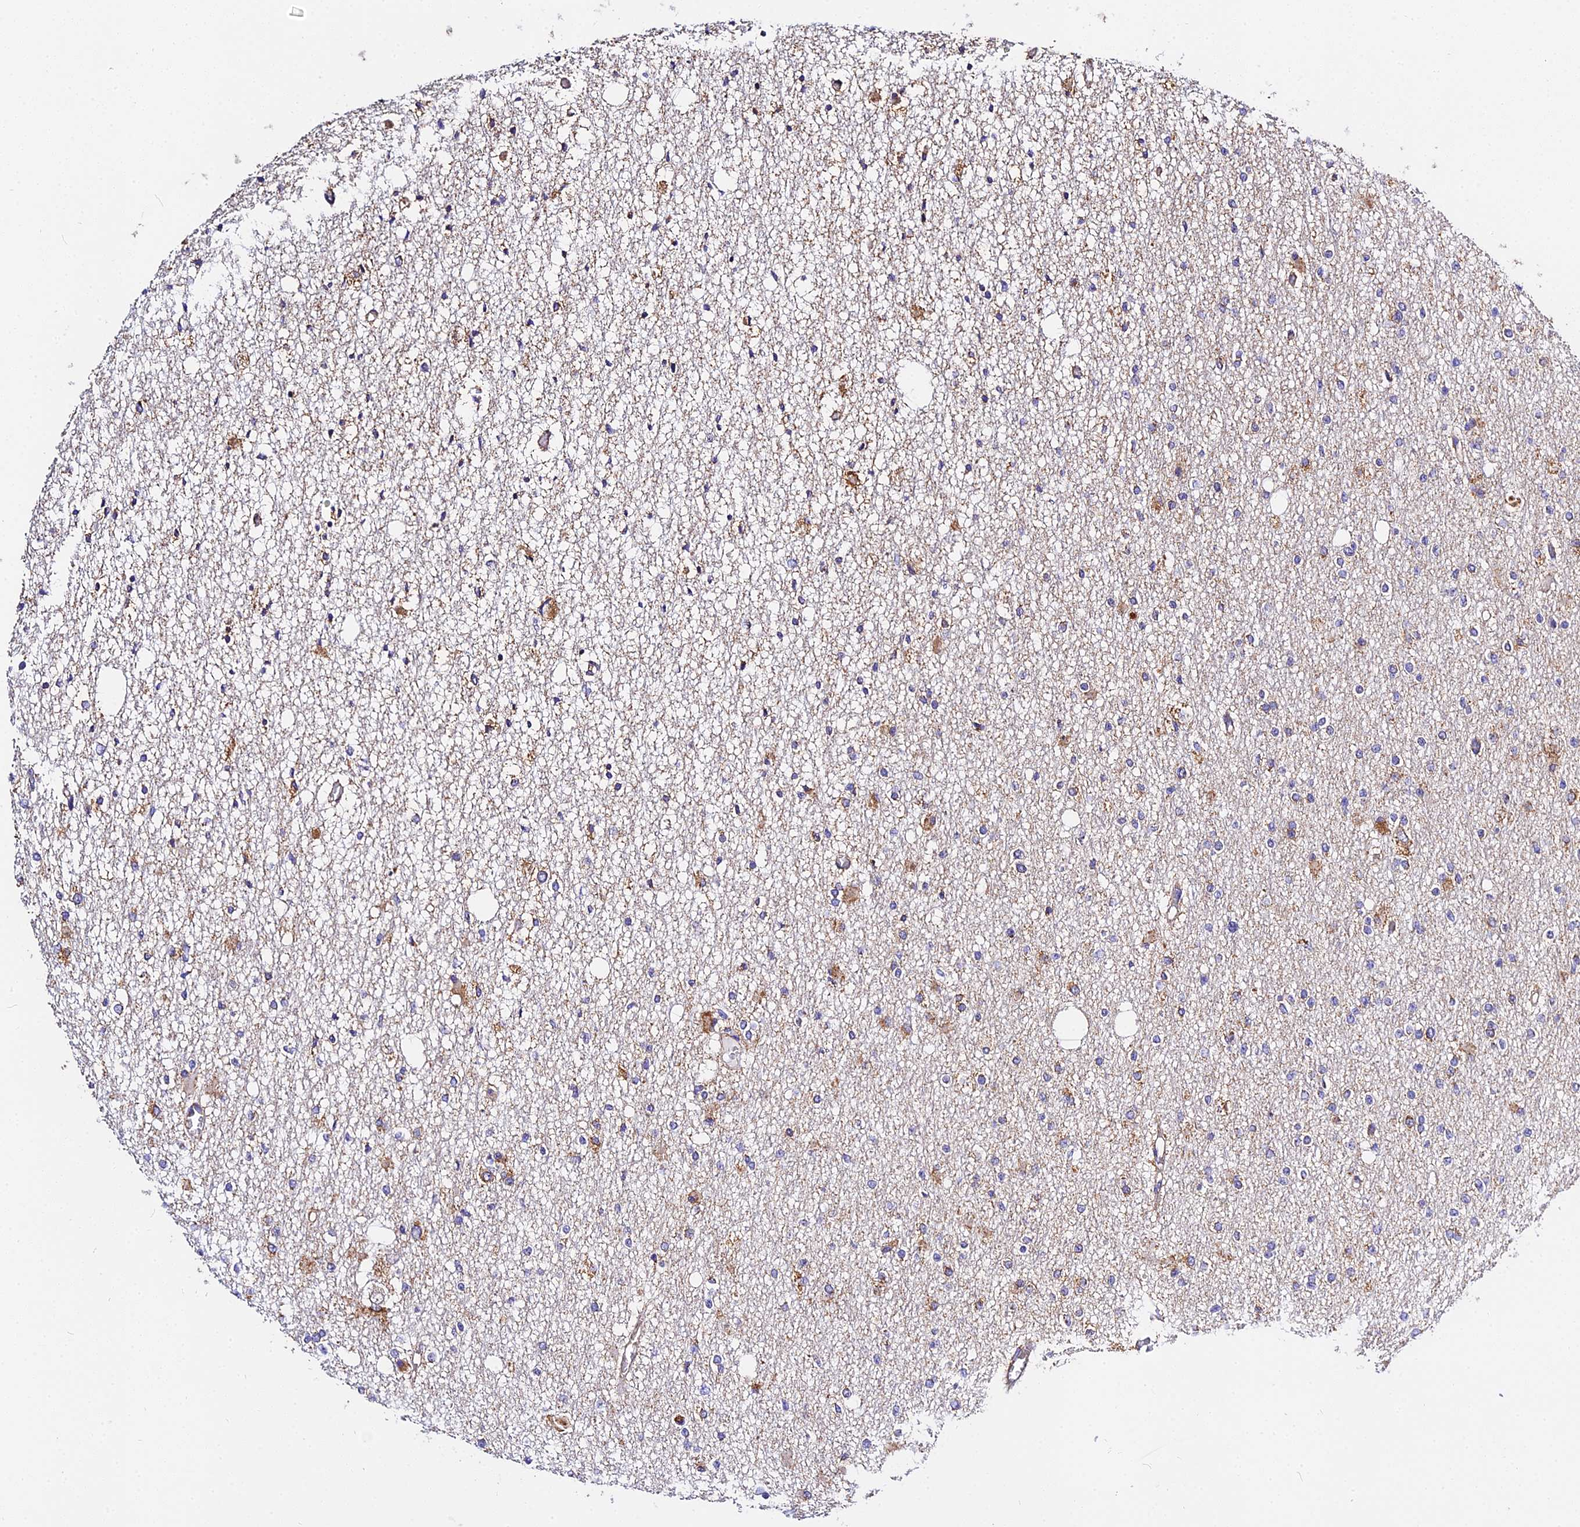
{"staining": {"intensity": "moderate", "quantity": "25%-75%", "location": "cytoplasmic/membranous"}, "tissue": "glioma", "cell_type": "Tumor cells", "image_type": "cancer", "snomed": [{"axis": "morphology", "description": "Glioma, malignant, Low grade"}, {"axis": "topography", "description": "Brain"}], "caption": "Immunohistochemical staining of human glioma exhibits medium levels of moderate cytoplasmic/membranous protein positivity in approximately 25%-75% of tumor cells.", "gene": "ZNF573", "patient": {"sex": "female", "age": 22}}